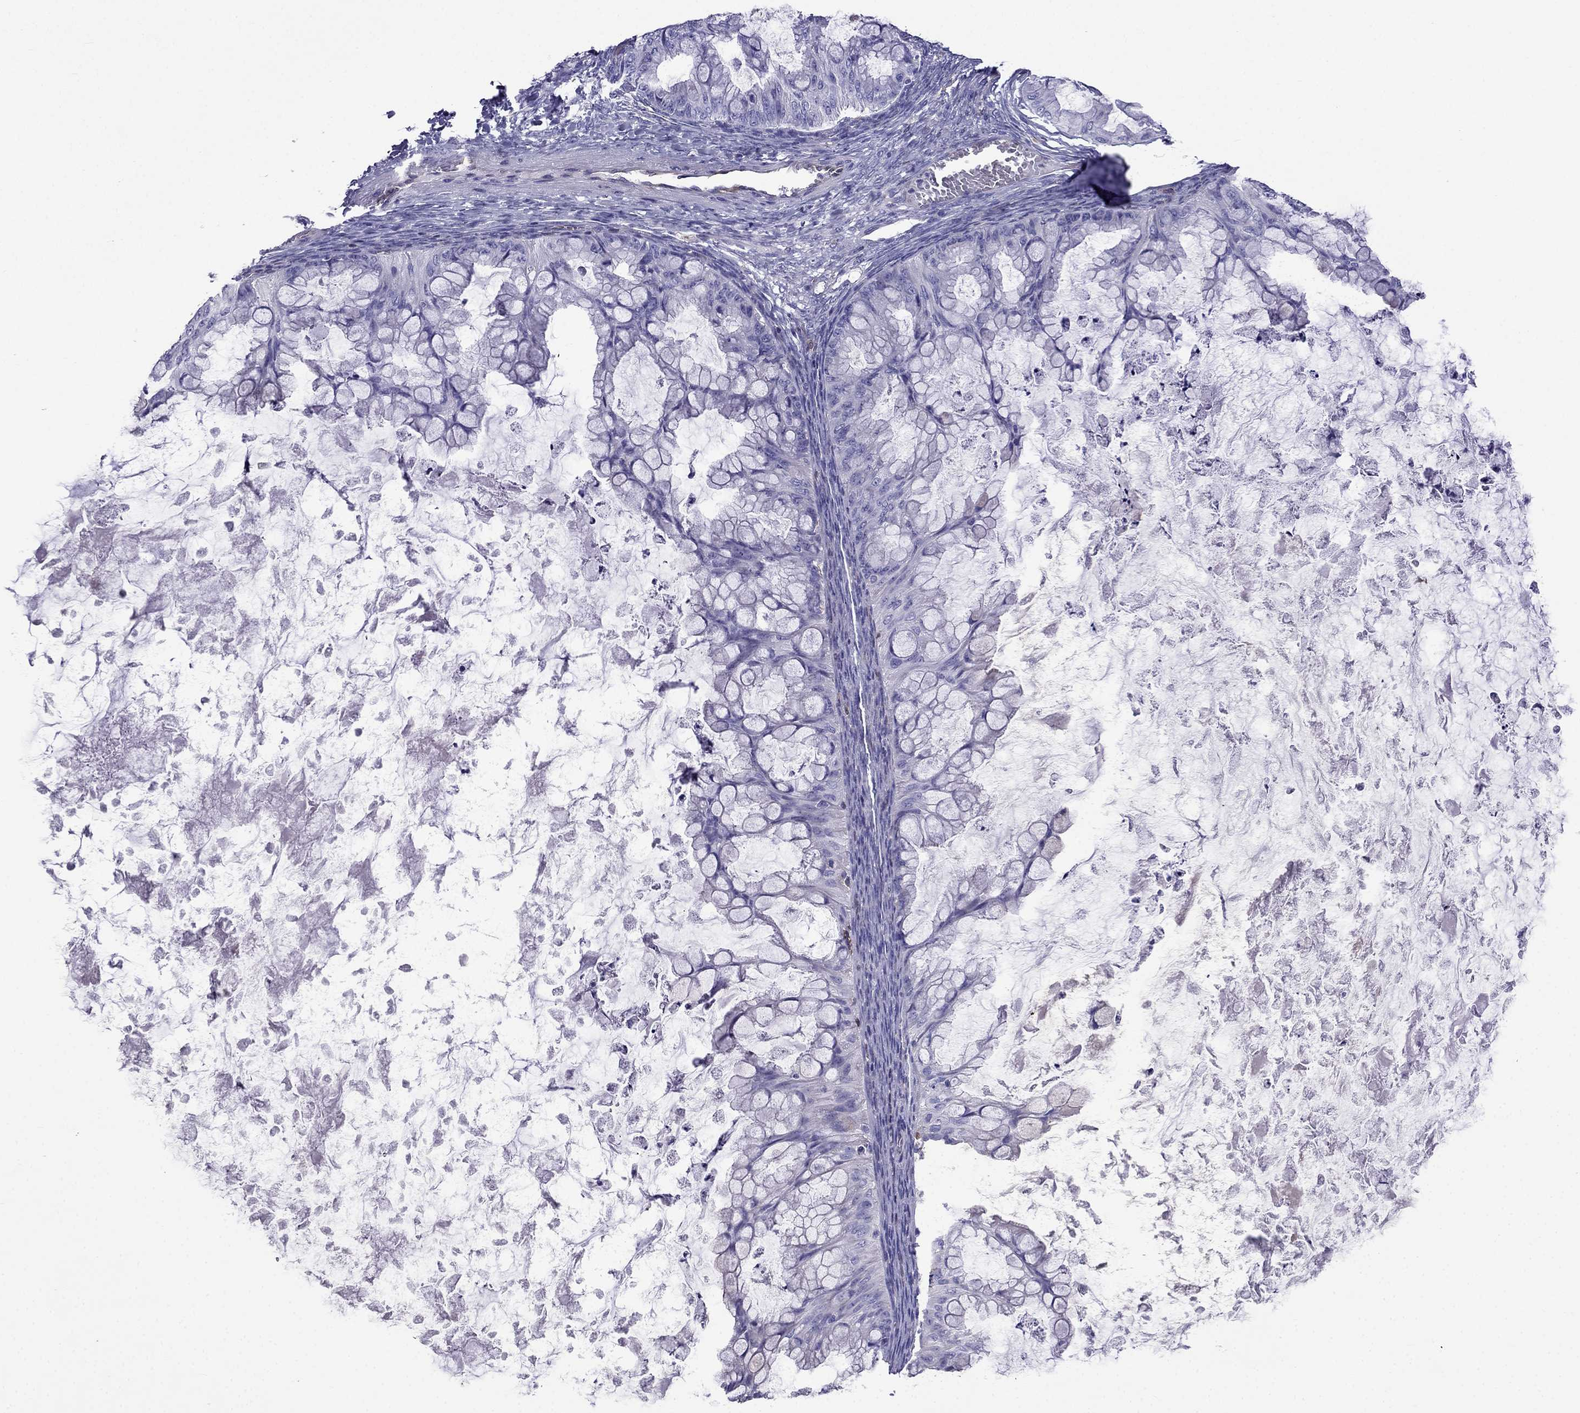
{"staining": {"intensity": "negative", "quantity": "none", "location": "none"}, "tissue": "ovarian cancer", "cell_type": "Tumor cells", "image_type": "cancer", "snomed": [{"axis": "morphology", "description": "Cystadenocarcinoma, mucinous, NOS"}, {"axis": "topography", "description": "Ovary"}], "caption": "The immunohistochemistry (IHC) histopathology image has no significant positivity in tumor cells of ovarian mucinous cystadenocarcinoma tissue.", "gene": "GNAL", "patient": {"sex": "female", "age": 35}}